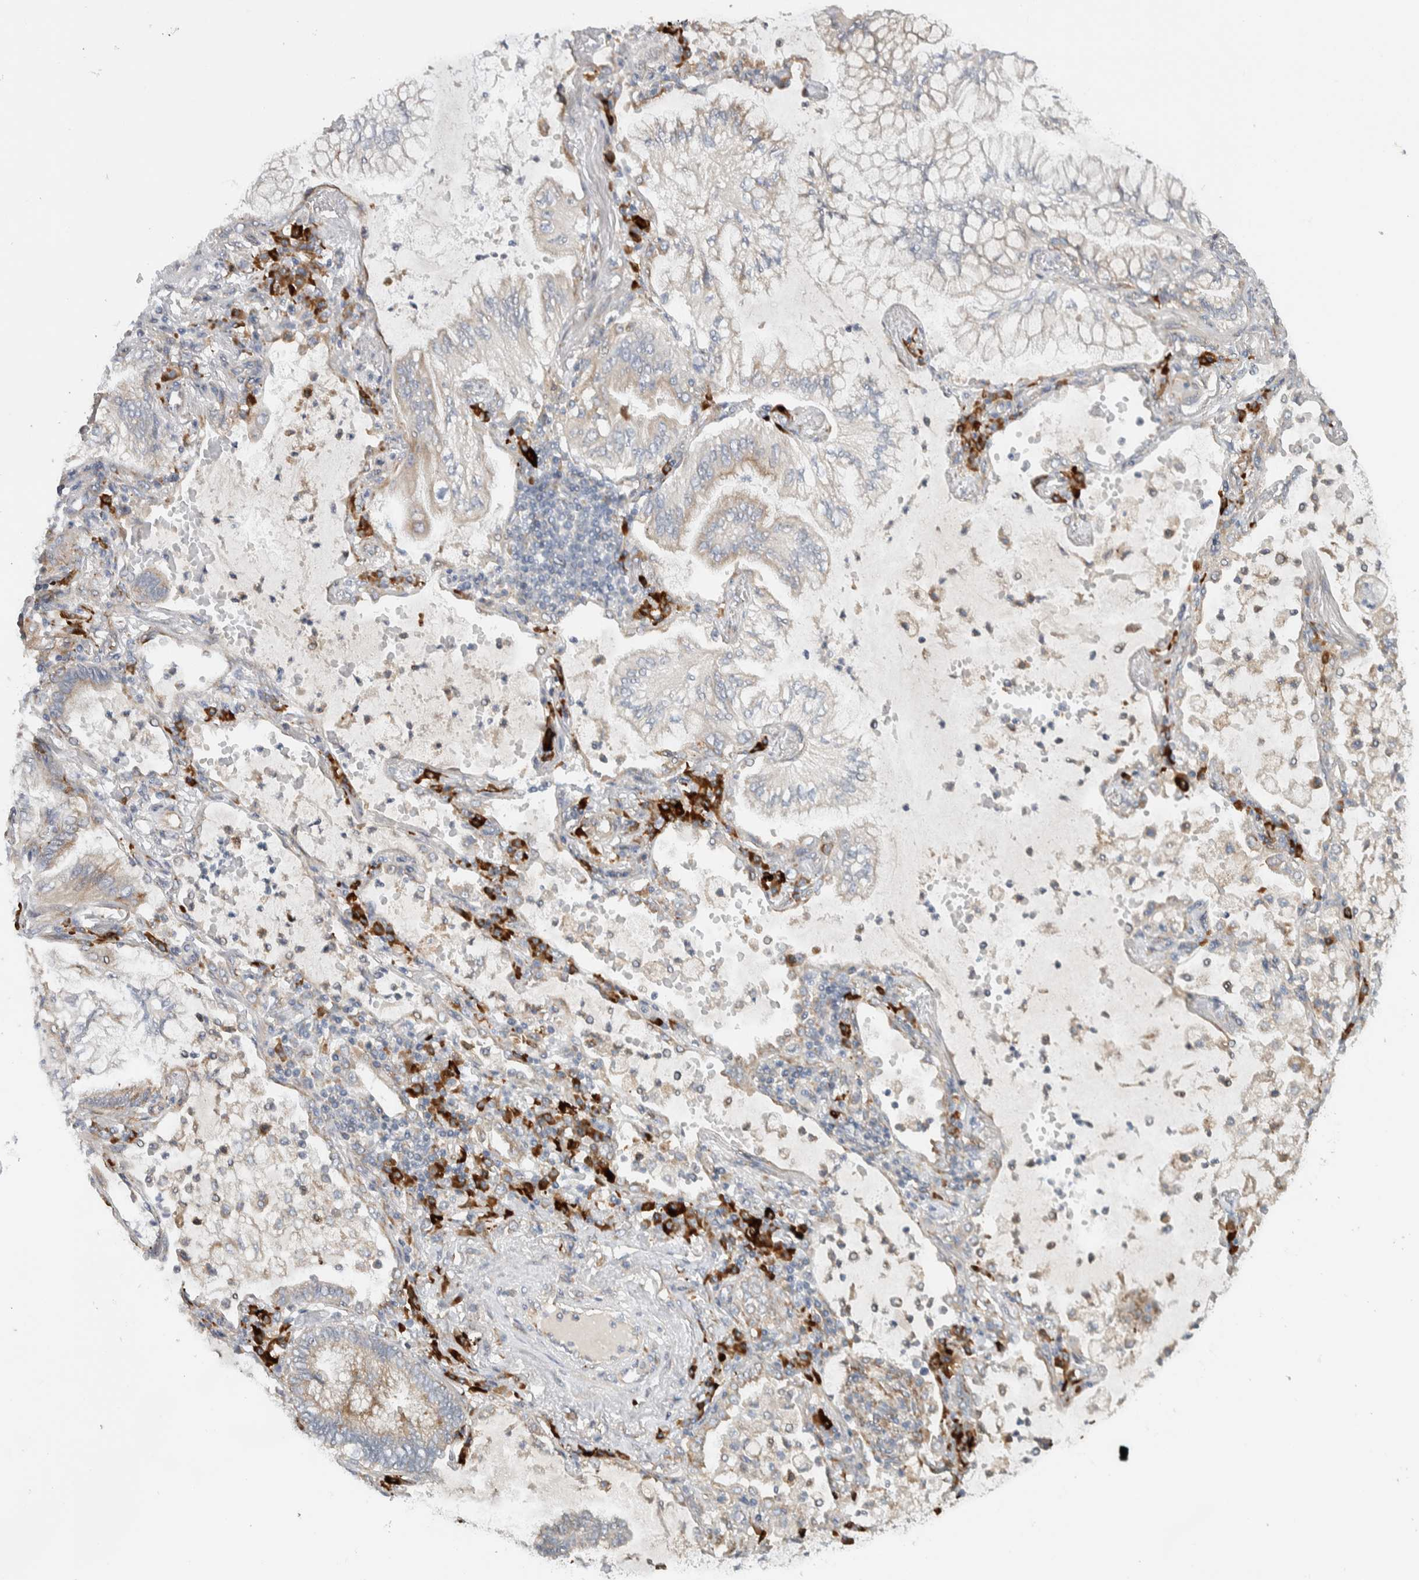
{"staining": {"intensity": "weak", "quantity": "<25%", "location": "cytoplasmic/membranous"}, "tissue": "lung cancer", "cell_type": "Tumor cells", "image_type": "cancer", "snomed": [{"axis": "morphology", "description": "Adenocarcinoma, NOS"}, {"axis": "topography", "description": "Lung"}], "caption": "The histopathology image shows no significant staining in tumor cells of lung cancer (adenocarcinoma).", "gene": "ADCY8", "patient": {"sex": "female", "age": 70}}